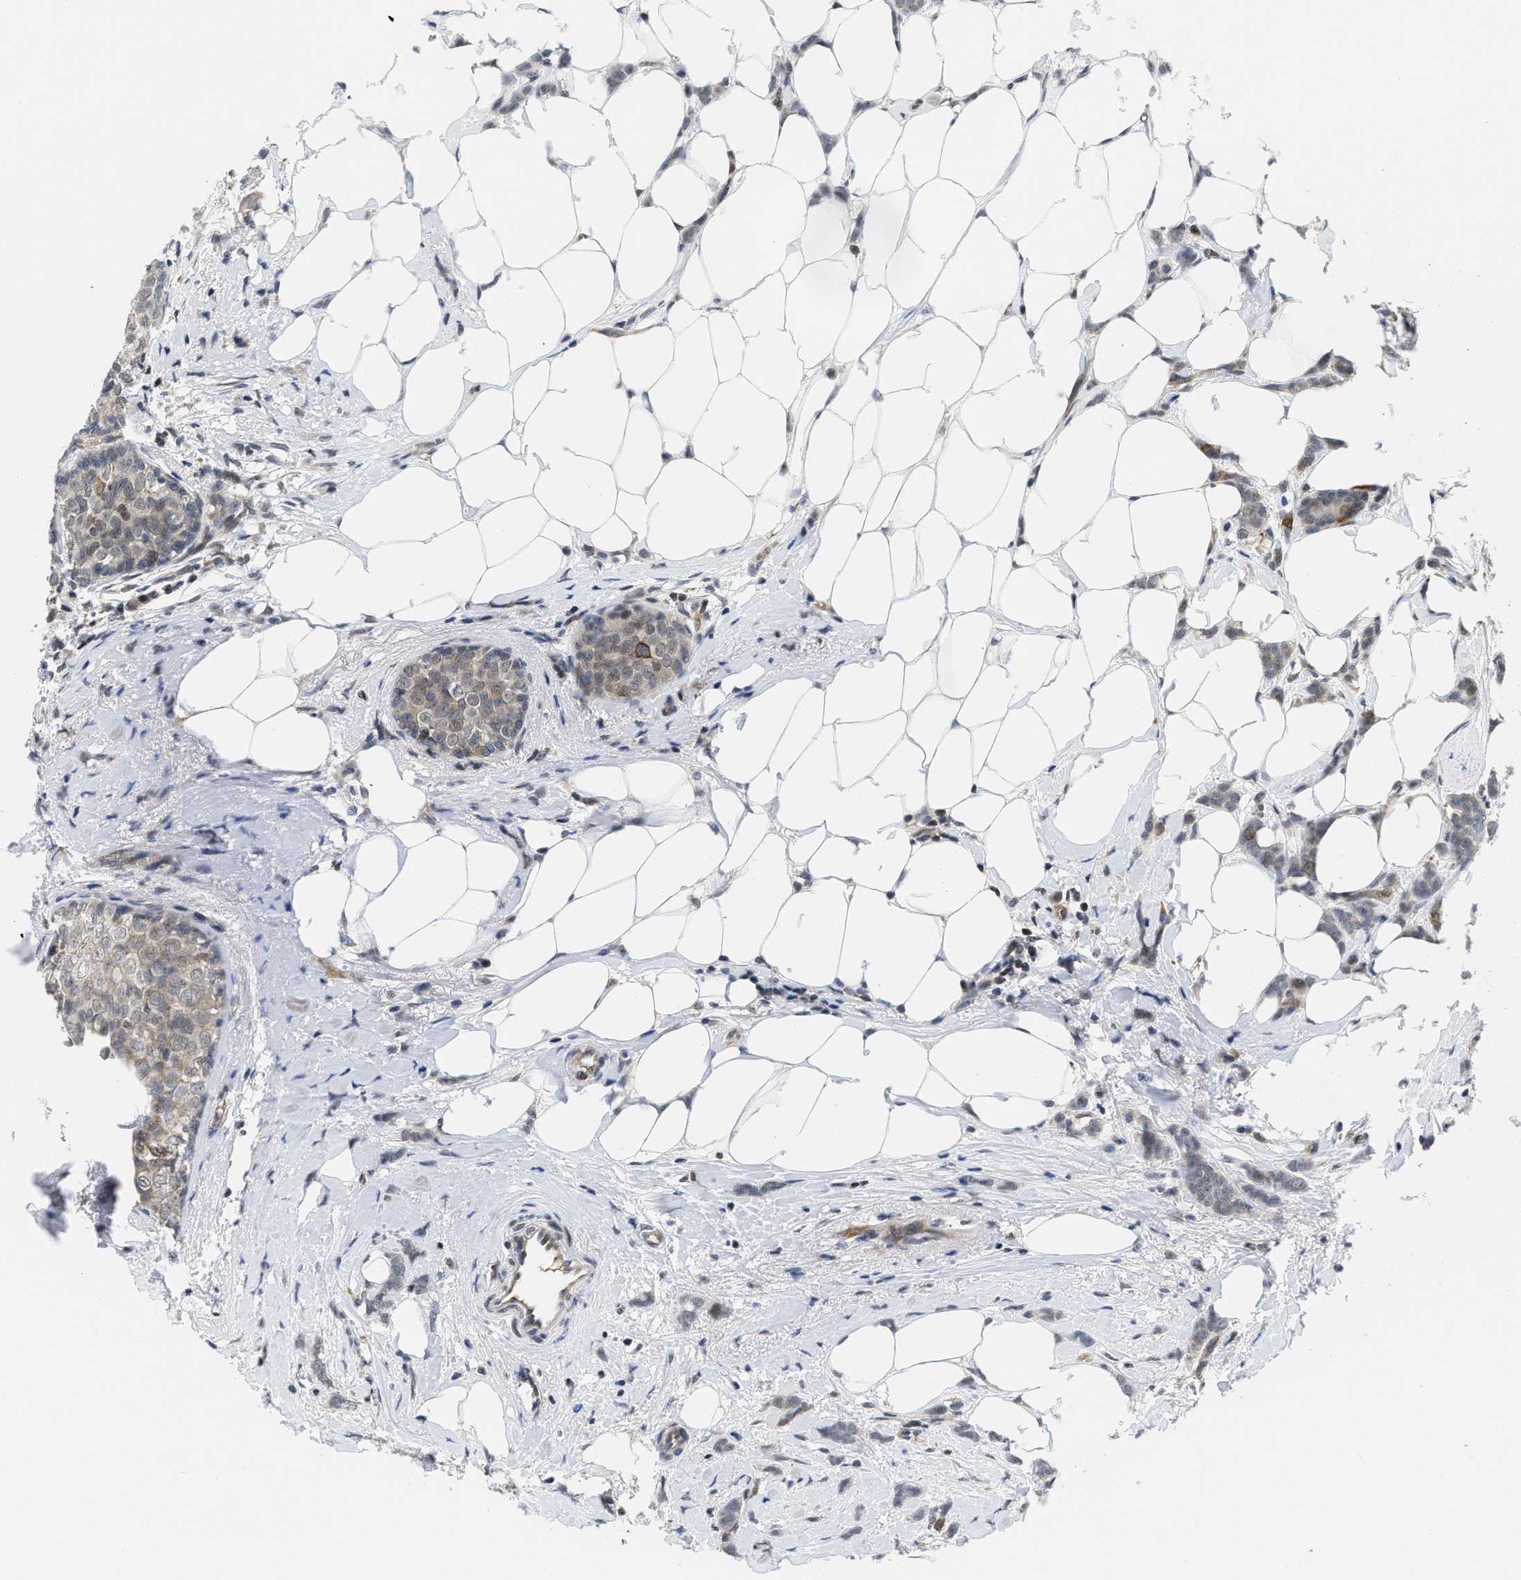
{"staining": {"intensity": "weak", "quantity": ">75%", "location": "cytoplasmic/membranous"}, "tissue": "breast cancer", "cell_type": "Tumor cells", "image_type": "cancer", "snomed": [{"axis": "morphology", "description": "Lobular carcinoma, in situ"}, {"axis": "morphology", "description": "Lobular carcinoma"}, {"axis": "topography", "description": "Breast"}], "caption": "Protein analysis of breast lobular carcinoma tissue displays weak cytoplasmic/membranous expression in about >75% of tumor cells.", "gene": "HIF1A", "patient": {"sex": "female", "age": 41}}